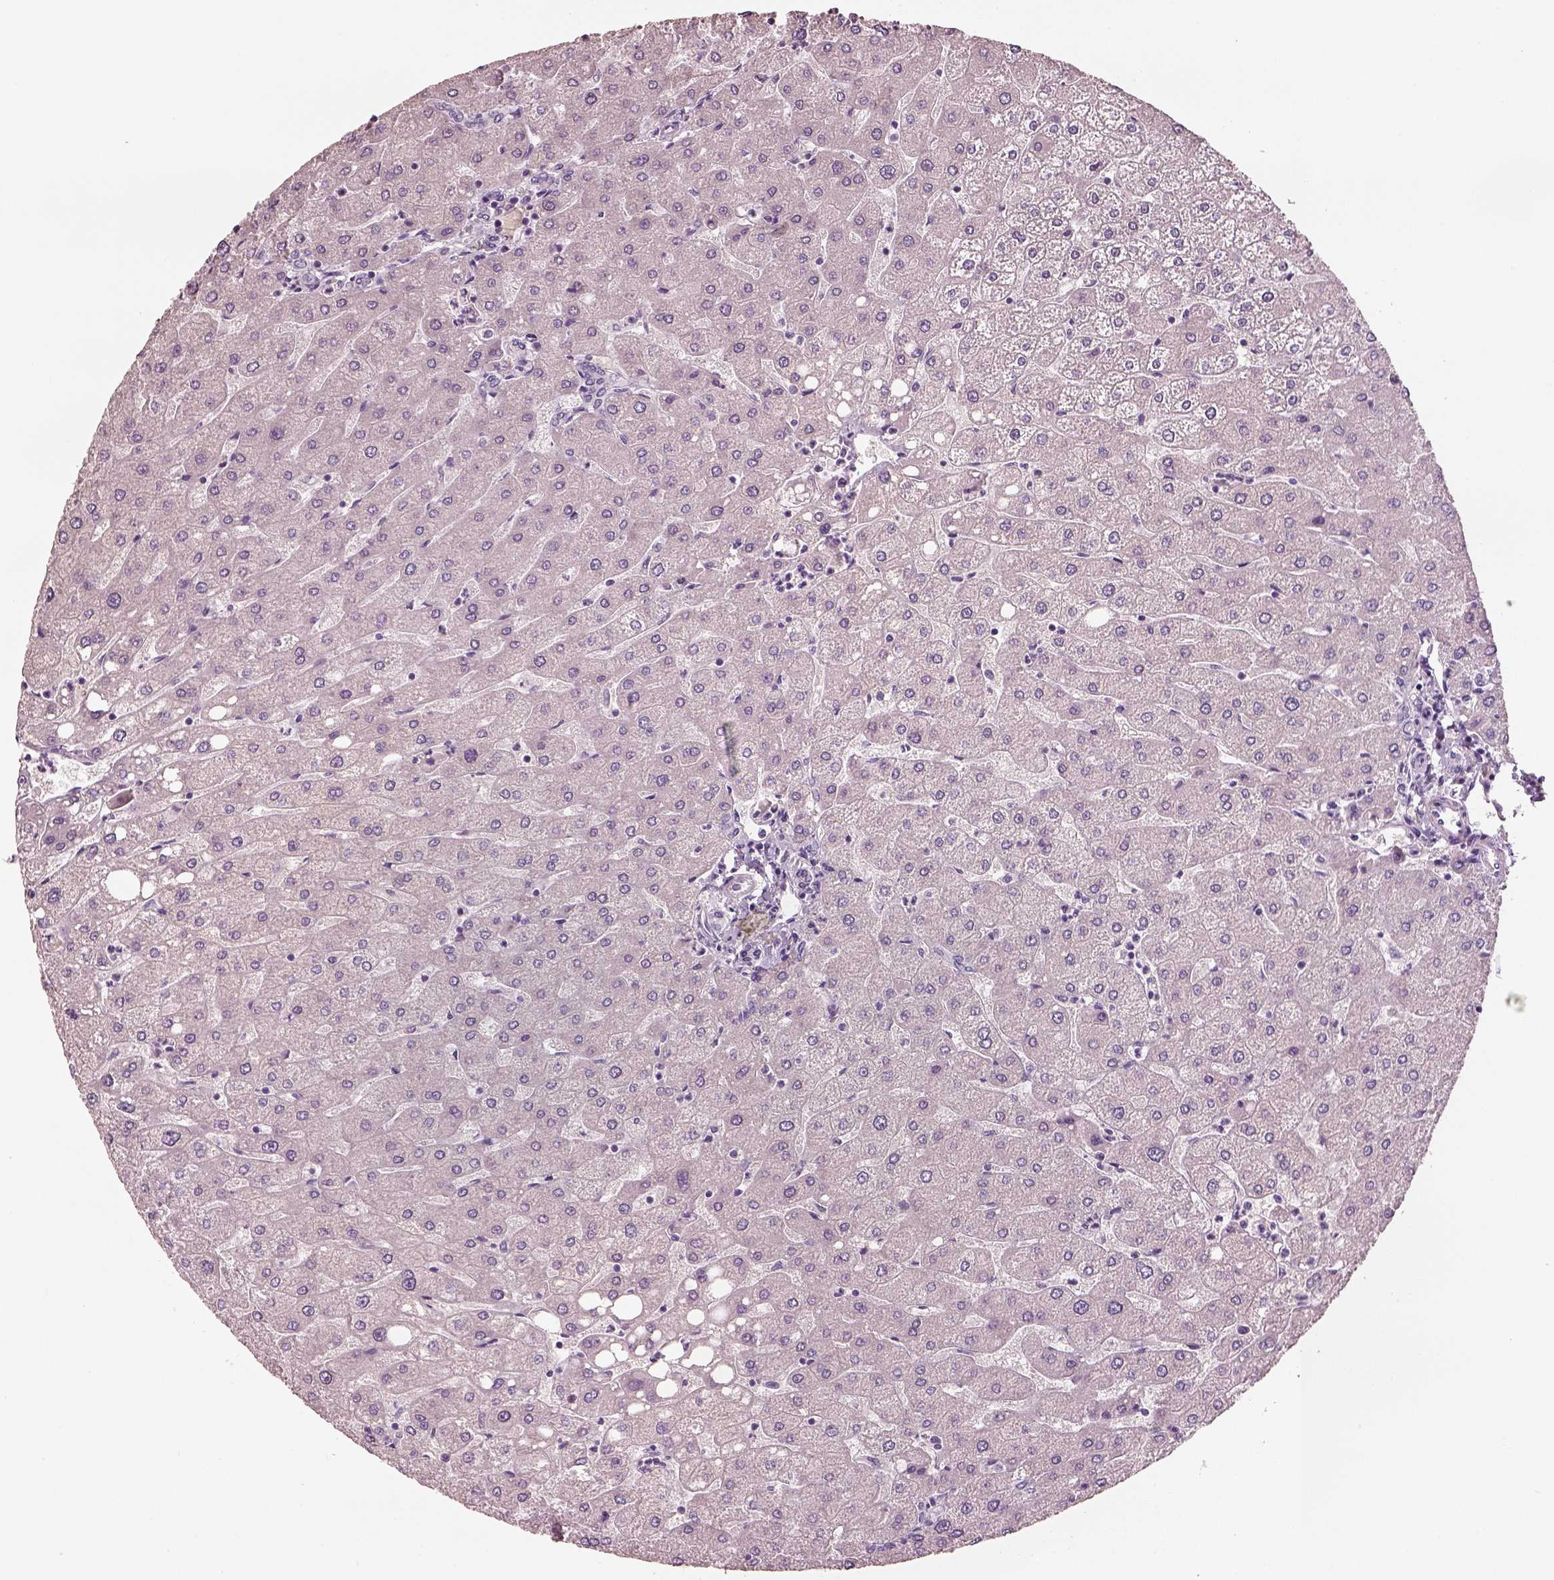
{"staining": {"intensity": "negative", "quantity": "none", "location": "none"}, "tissue": "liver", "cell_type": "Cholangiocytes", "image_type": "normal", "snomed": [{"axis": "morphology", "description": "Normal tissue, NOS"}, {"axis": "topography", "description": "Liver"}], "caption": "IHC of benign liver displays no staining in cholangiocytes.", "gene": "PNOC", "patient": {"sex": "male", "age": 67}}